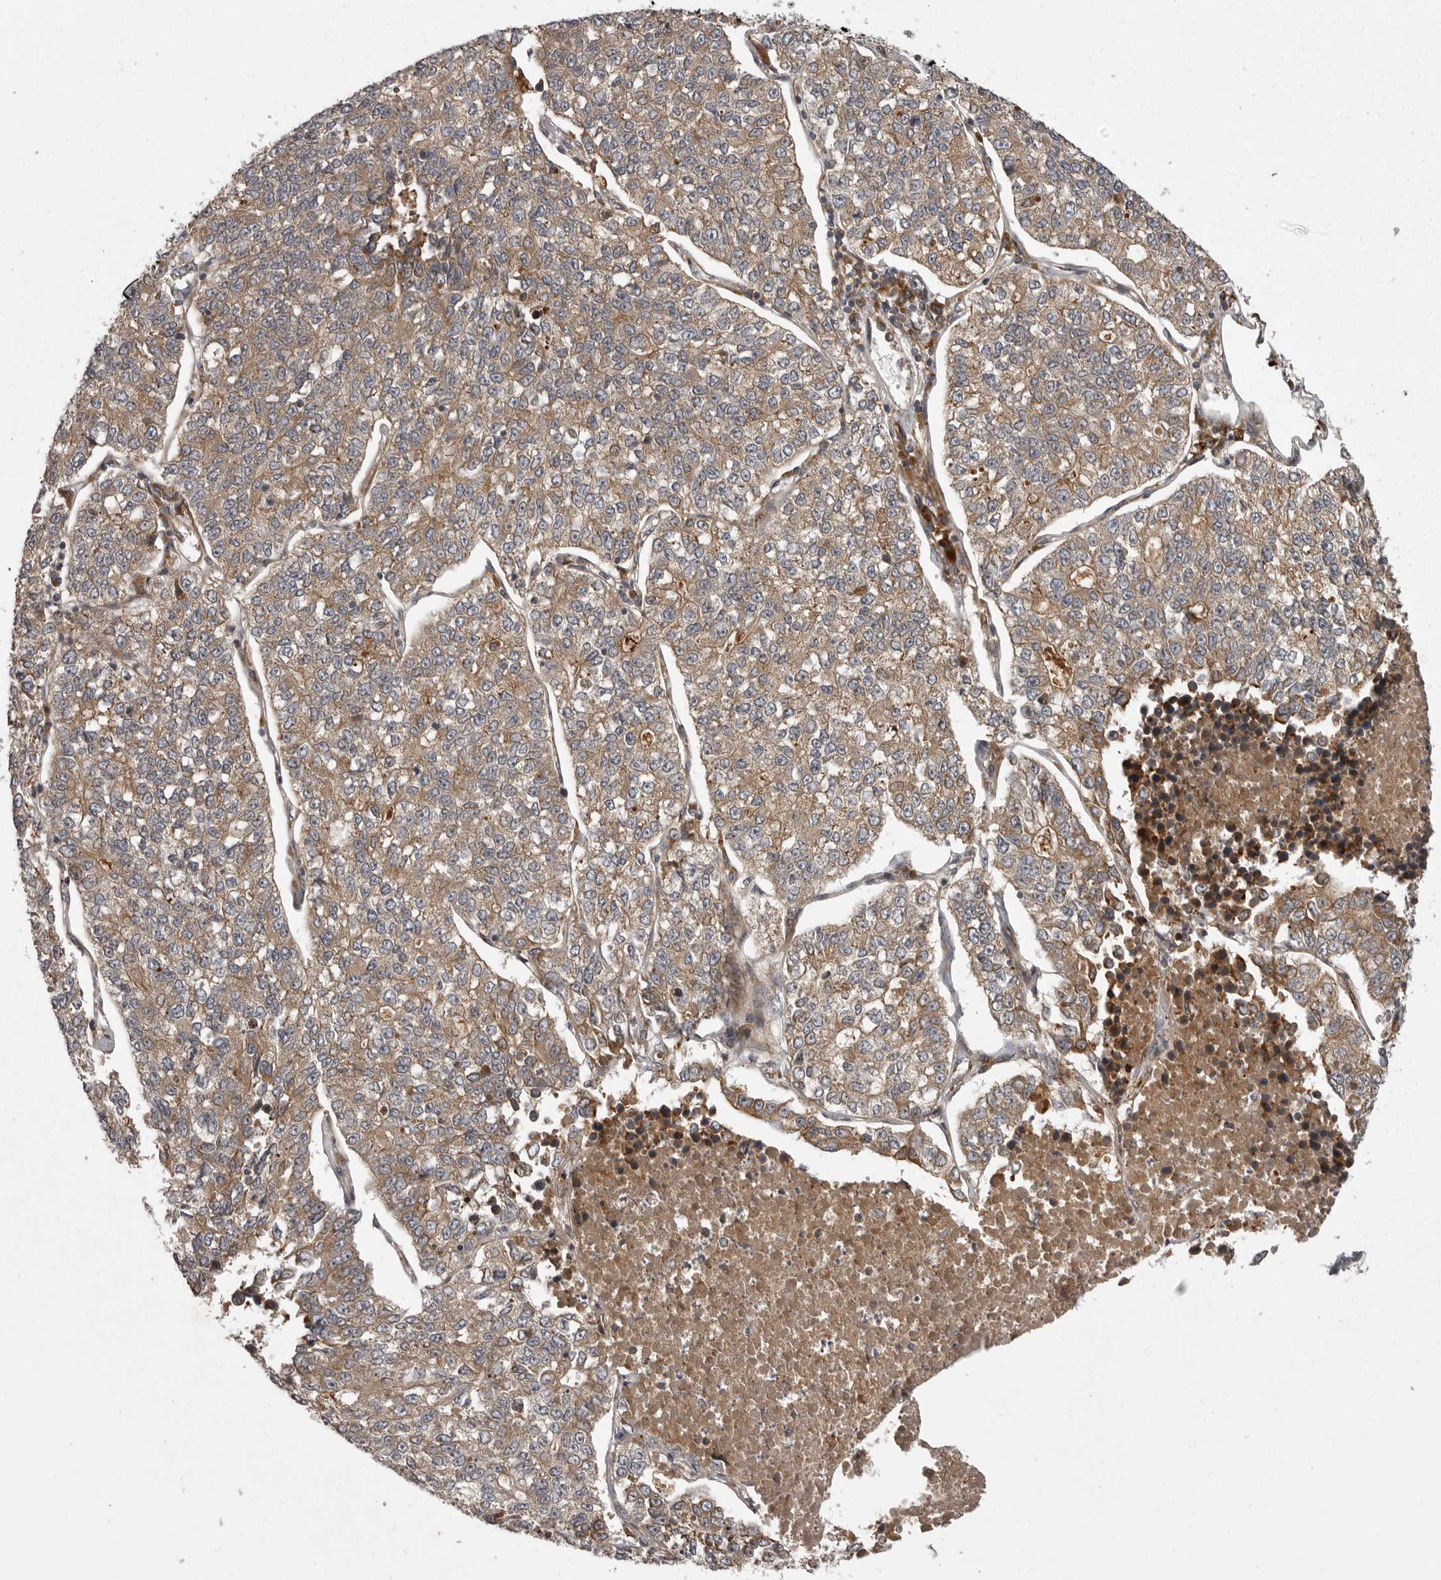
{"staining": {"intensity": "moderate", "quantity": ">75%", "location": "cytoplasmic/membranous"}, "tissue": "lung cancer", "cell_type": "Tumor cells", "image_type": "cancer", "snomed": [{"axis": "morphology", "description": "Adenocarcinoma, NOS"}, {"axis": "topography", "description": "Lung"}], "caption": "The photomicrograph exhibits immunohistochemical staining of adenocarcinoma (lung). There is moderate cytoplasmic/membranous positivity is seen in about >75% of tumor cells.", "gene": "GPR31", "patient": {"sex": "male", "age": 49}}